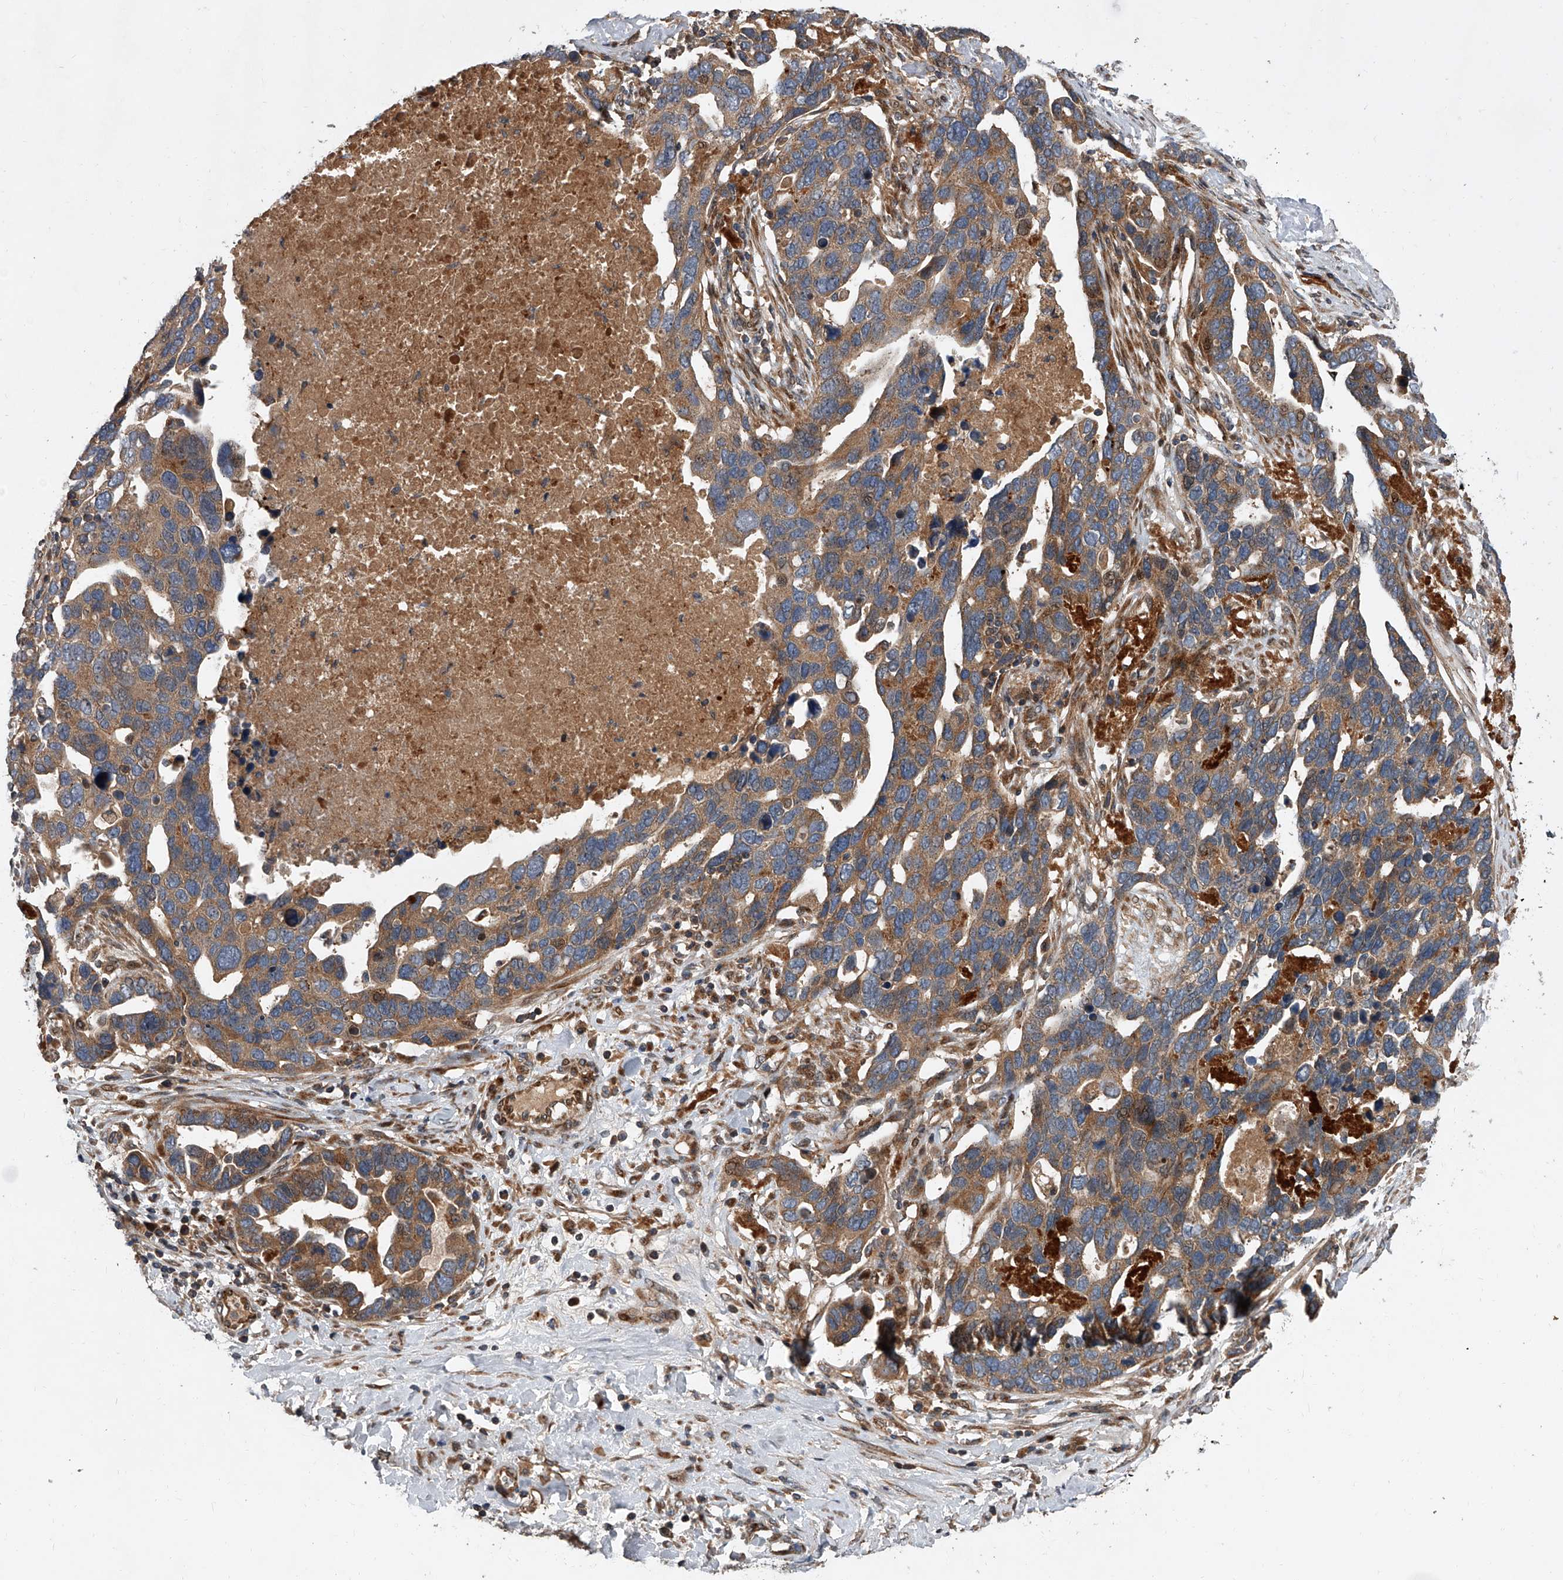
{"staining": {"intensity": "moderate", "quantity": ">75%", "location": "cytoplasmic/membranous"}, "tissue": "ovarian cancer", "cell_type": "Tumor cells", "image_type": "cancer", "snomed": [{"axis": "morphology", "description": "Cystadenocarcinoma, serous, NOS"}, {"axis": "topography", "description": "Ovary"}], "caption": "This is a micrograph of immunohistochemistry staining of ovarian serous cystadenocarcinoma, which shows moderate staining in the cytoplasmic/membranous of tumor cells.", "gene": "USP47", "patient": {"sex": "female", "age": 54}}